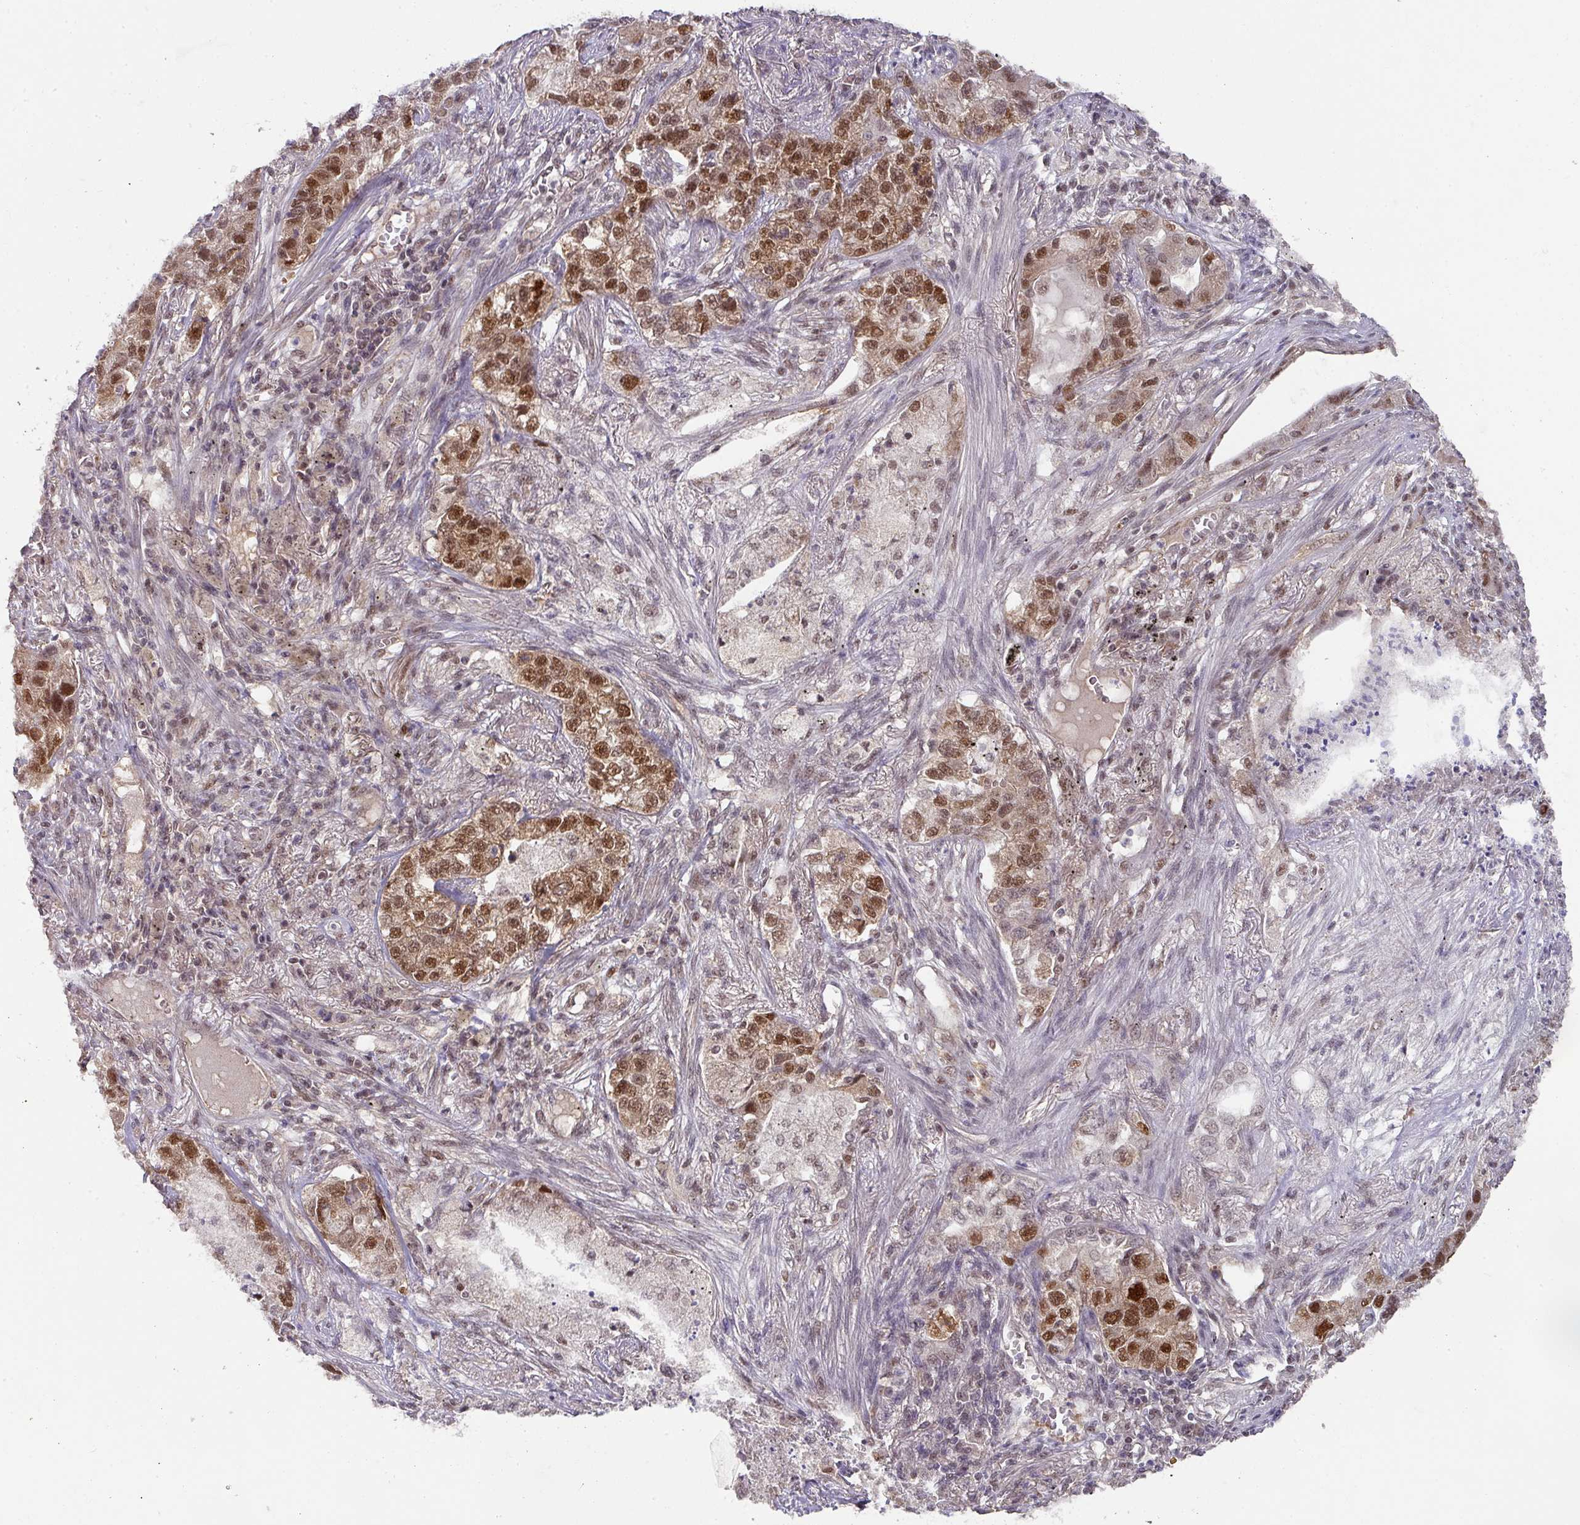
{"staining": {"intensity": "strong", "quantity": ">75%", "location": "nuclear"}, "tissue": "lung cancer", "cell_type": "Tumor cells", "image_type": "cancer", "snomed": [{"axis": "morphology", "description": "Adenocarcinoma, NOS"}, {"axis": "topography", "description": "Lung"}], "caption": "Immunohistochemistry staining of lung cancer, which exhibits high levels of strong nuclear expression in about >75% of tumor cells indicating strong nuclear protein positivity. The staining was performed using DAB (3,3'-diaminobenzidine) (brown) for protein detection and nuclei were counterstained in hematoxylin (blue).", "gene": "RANBP9", "patient": {"sex": "male", "age": 49}}